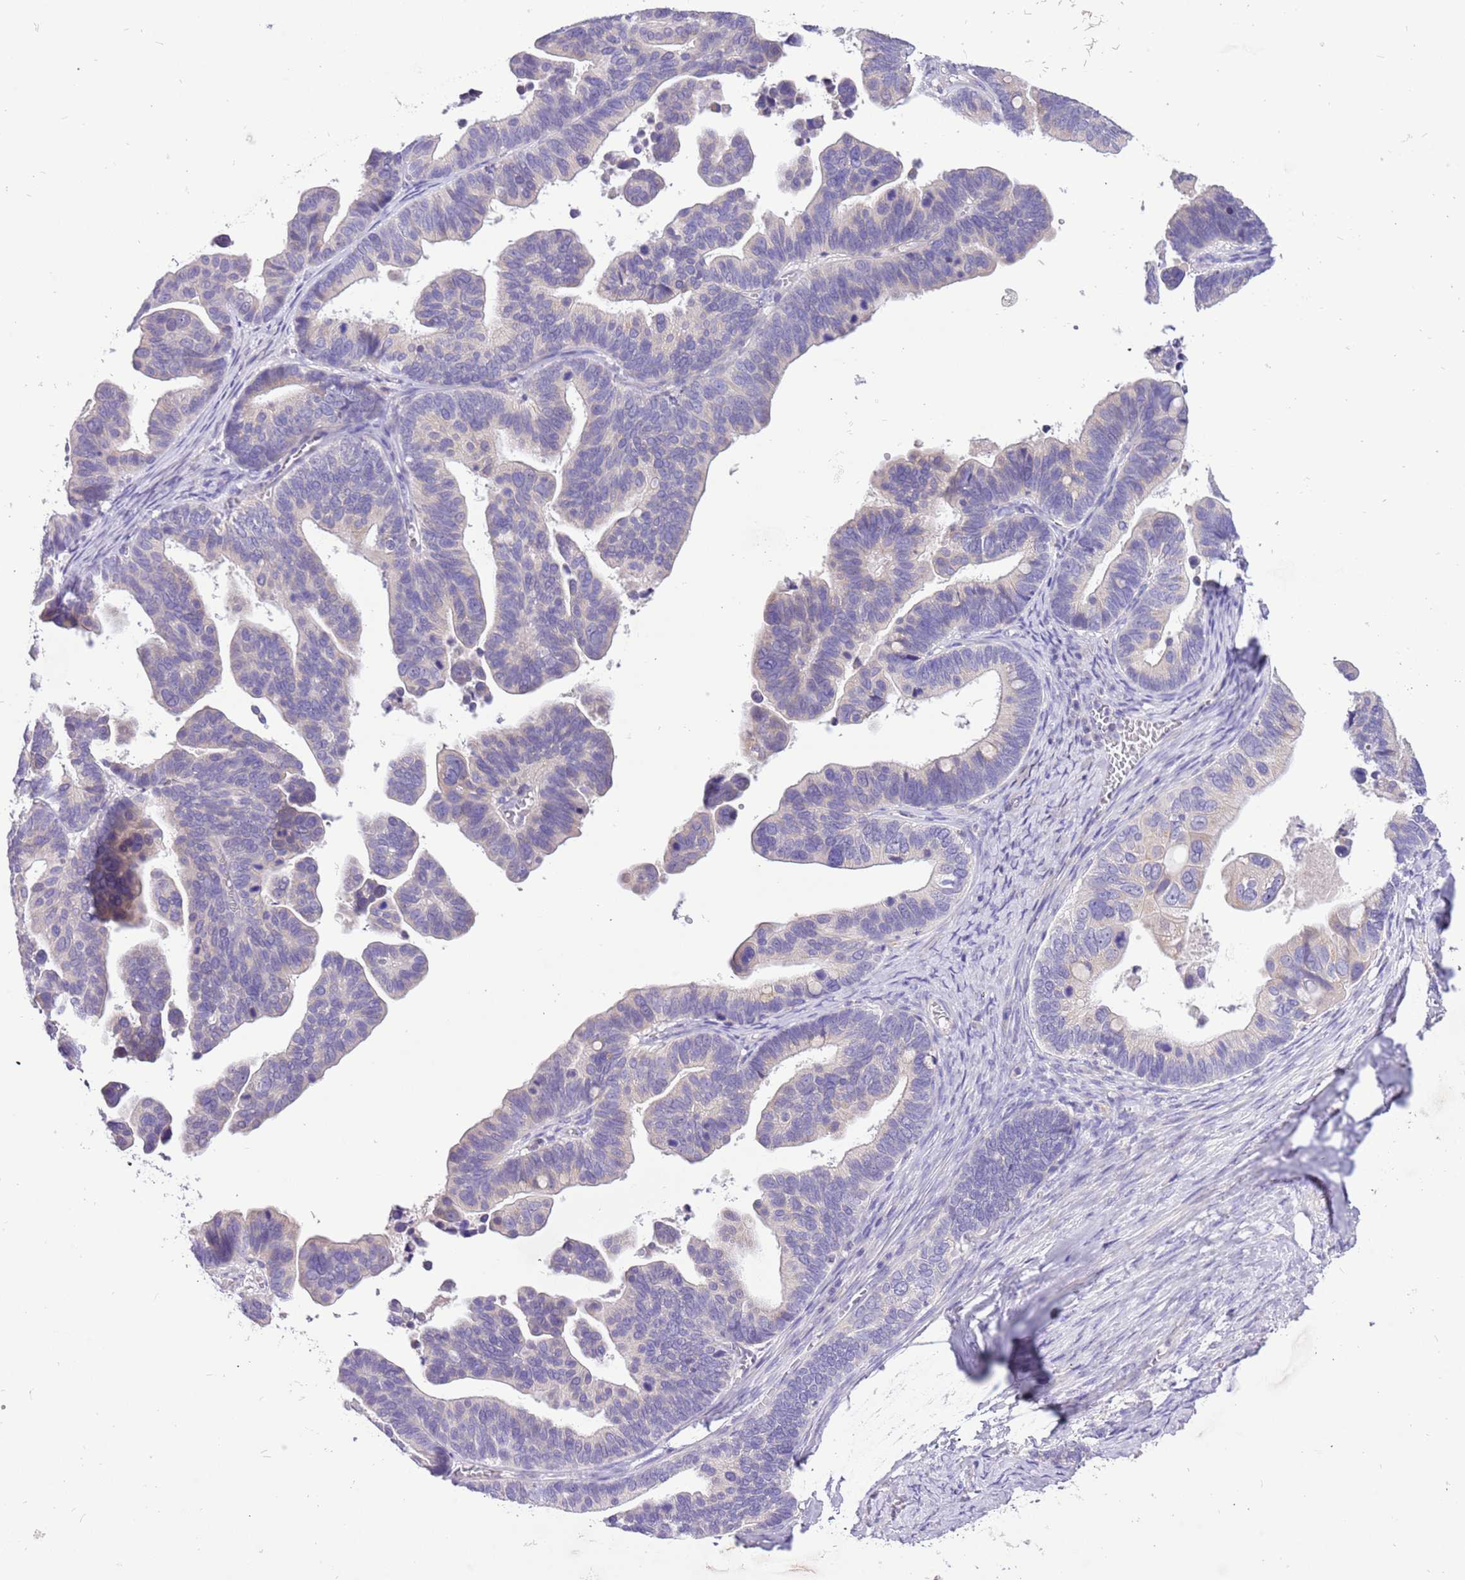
{"staining": {"intensity": "negative", "quantity": "none", "location": "none"}, "tissue": "ovarian cancer", "cell_type": "Tumor cells", "image_type": "cancer", "snomed": [{"axis": "morphology", "description": "Cystadenocarcinoma, serous, NOS"}, {"axis": "topography", "description": "Ovary"}], "caption": "Tumor cells are negative for brown protein staining in ovarian cancer.", "gene": "GLCE", "patient": {"sex": "female", "age": 56}}